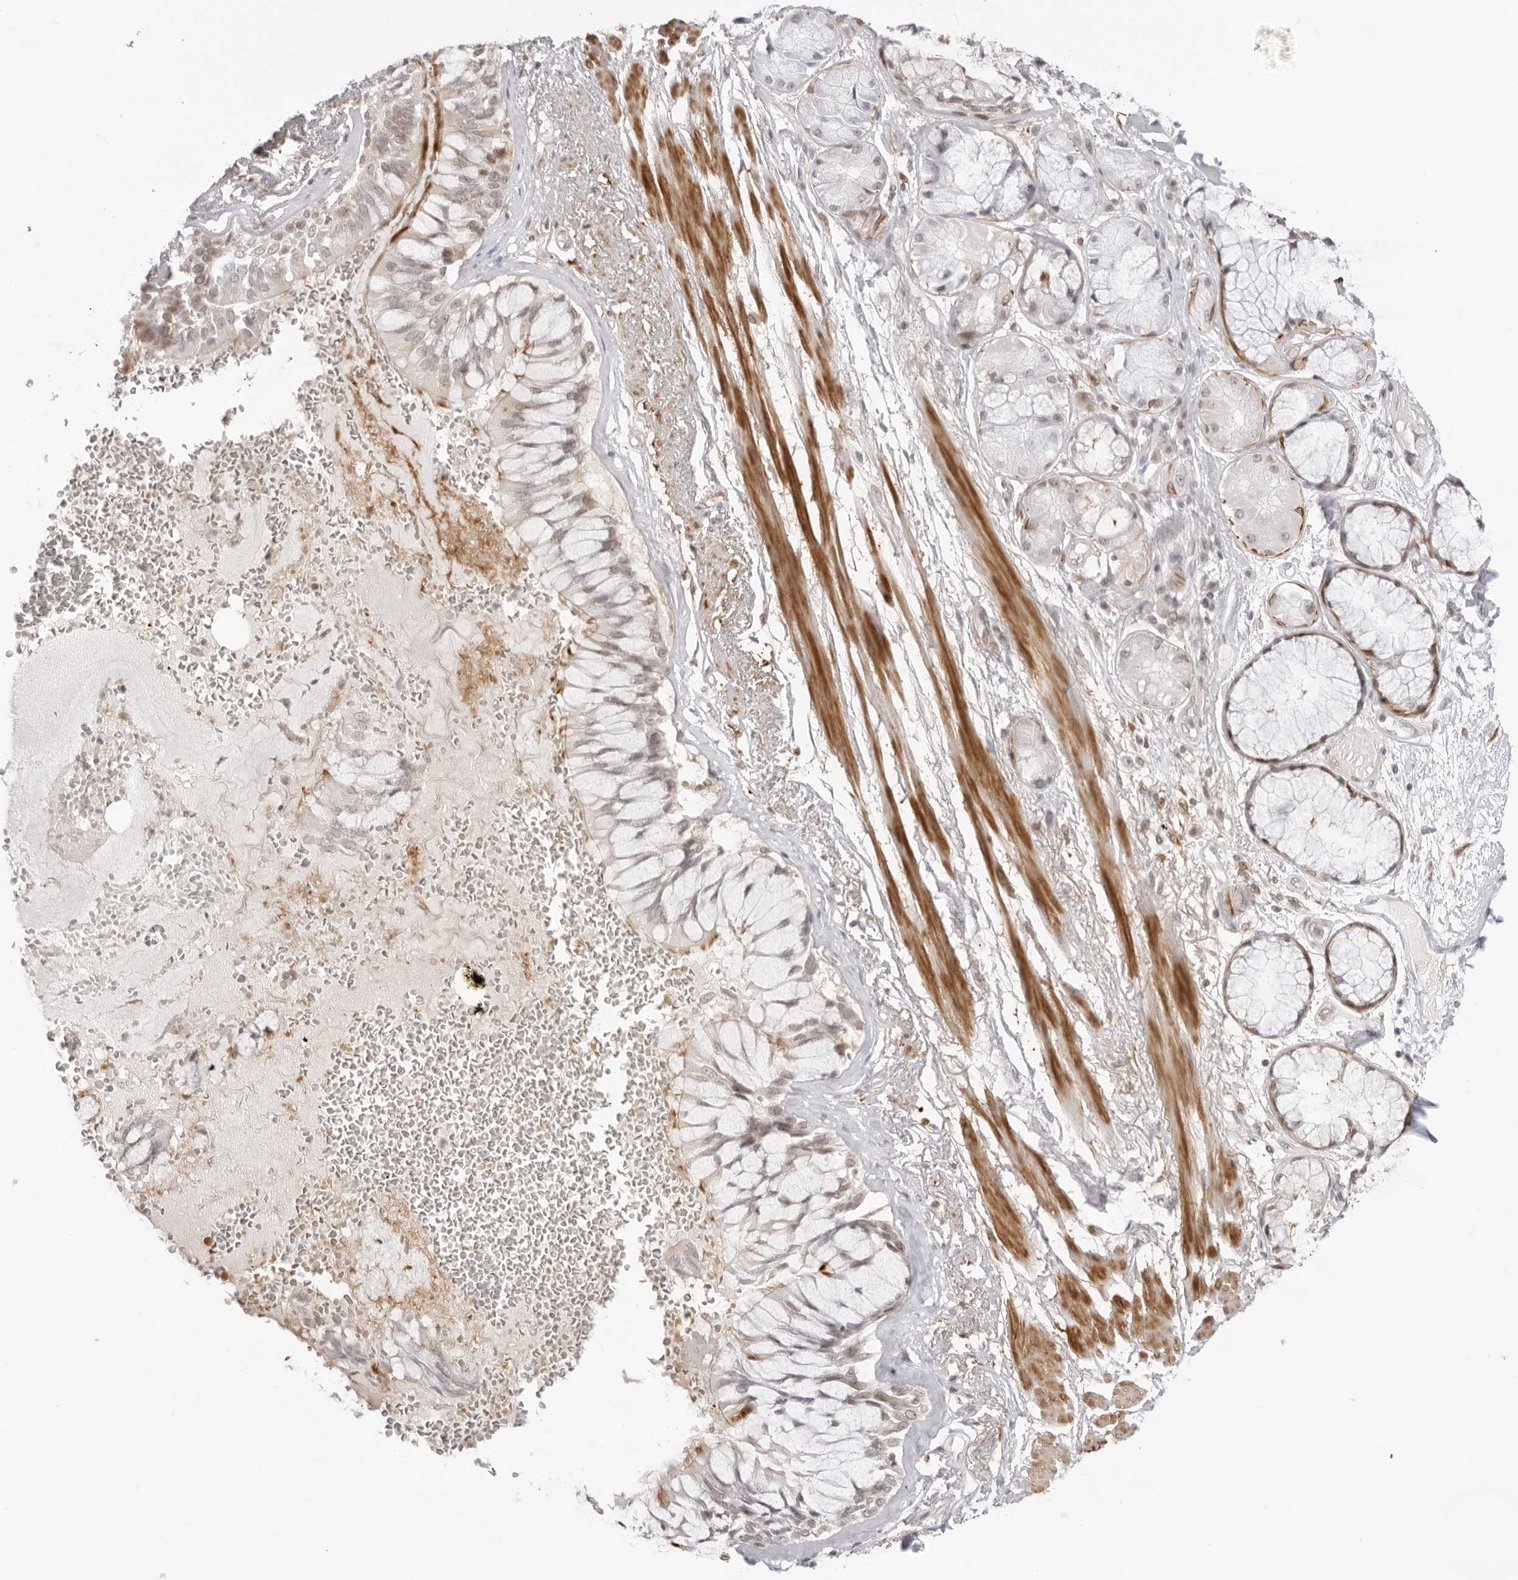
{"staining": {"intensity": "moderate", "quantity": ">75%", "location": "nuclear"}, "tissue": "adipose tissue", "cell_type": "Adipocytes", "image_type": "normal", "snomed": [{"axis": "morphology", "description": "Normal tissue, NOS"}, {"axis": "topography", "description": "Bronchus"}], "caption": "A medium amount of moderate nuclear positivity is appreciated in approximately >75% of adipocytes in benign adipose tissue. The staining was performed using DAB (3,3'-diaminobenzidine), with brown indicating positive protein expression. Nuclei are stained blue with hematoxylin.", "gene": "RNF146", "patient": {"sex": "male", "age": 66}}